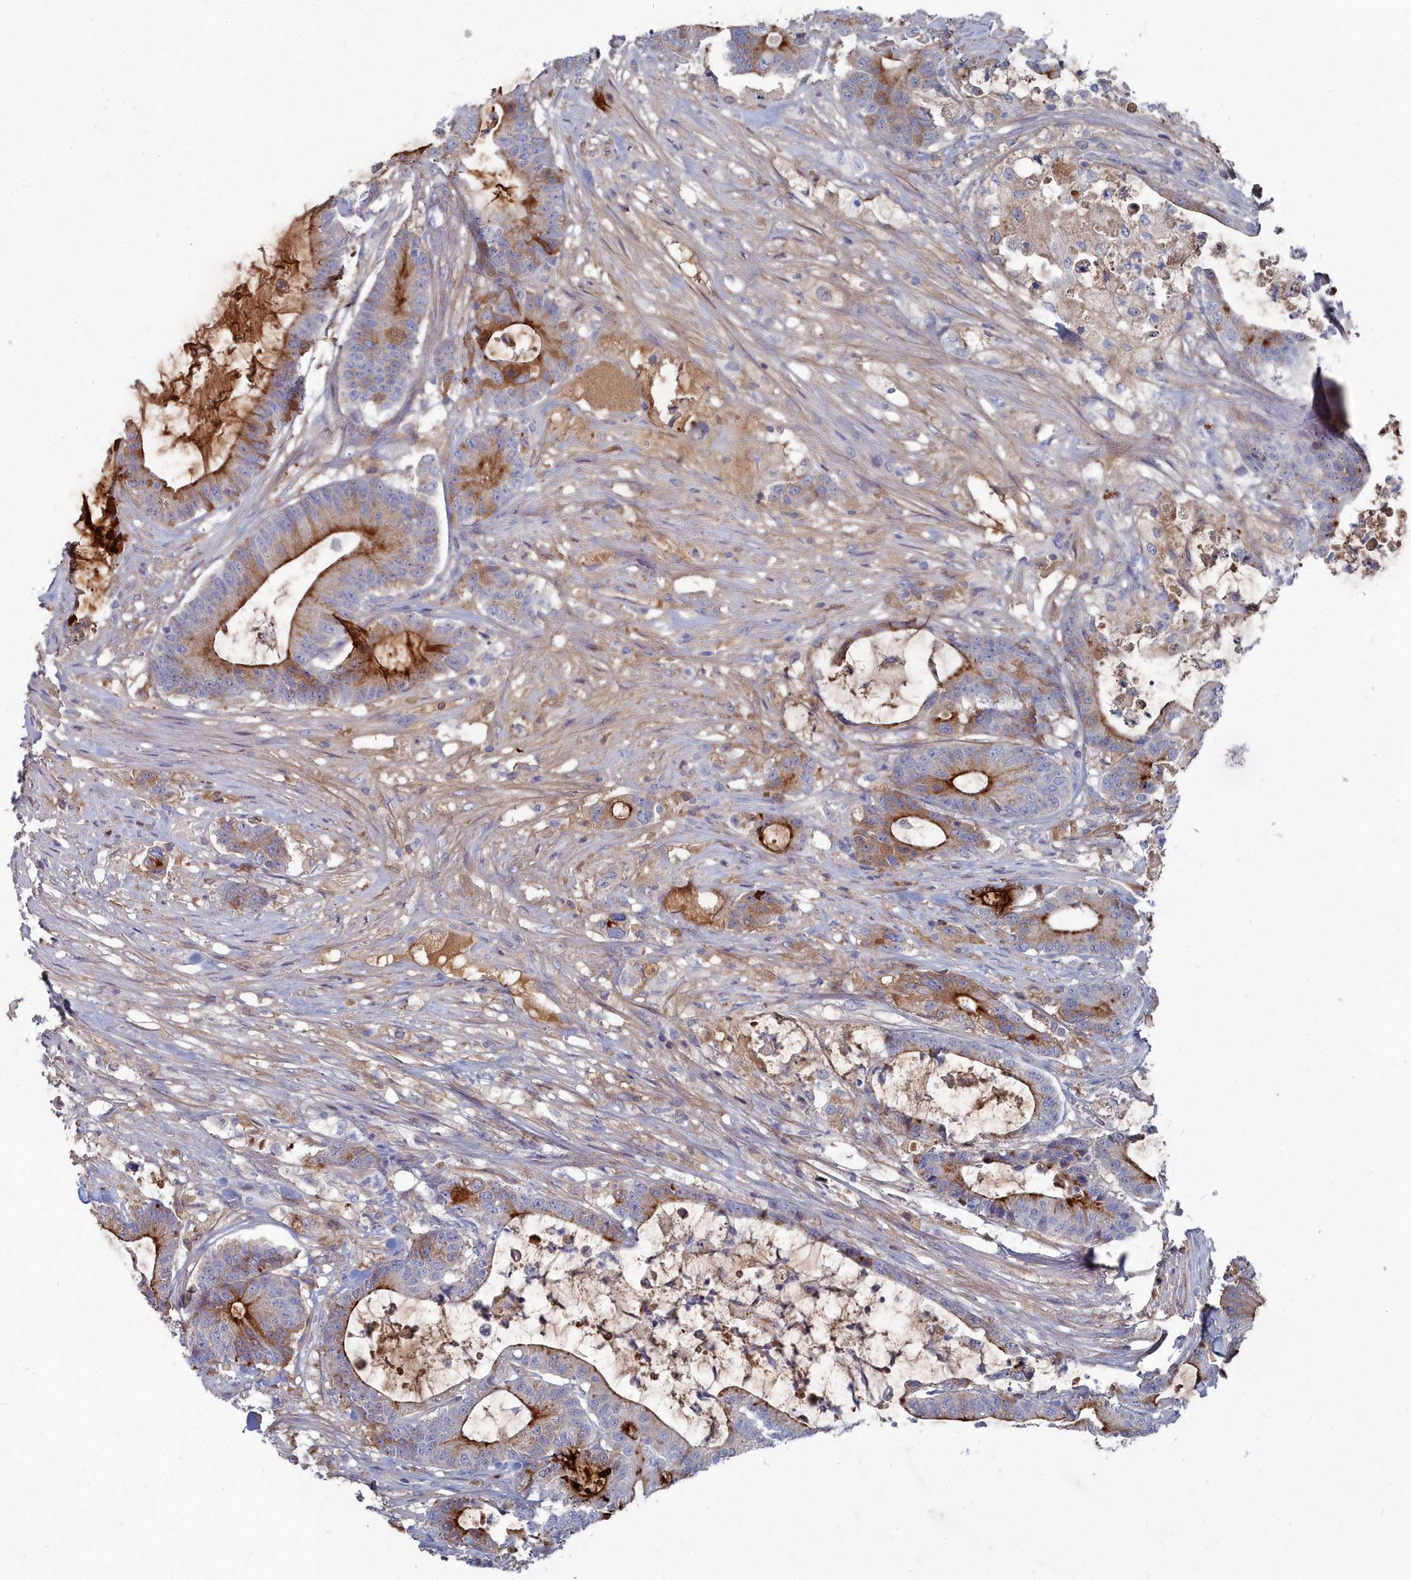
{"staining": {"intensity": "strong", "quantity": "25%-75%", "location": "cytoplasmic/membranous"}, "tissue": "colorectal cancer", "cell_type": "Tumor cells", "image_type": "cancer", "snomed": [{"axis": "morphology", "description": "Adenocarcinoma, NOS"}, {"axis": "topography", "description": "Colon"}], "caption": "Human colorectal cancer stained for a protein (brown) displays strong cytoplasmic/membranous positive staining in approximately 25%-75% of tumor cells.", "gene": "SHISAL2A", "patient": {"sex": "female", "age": 84}}